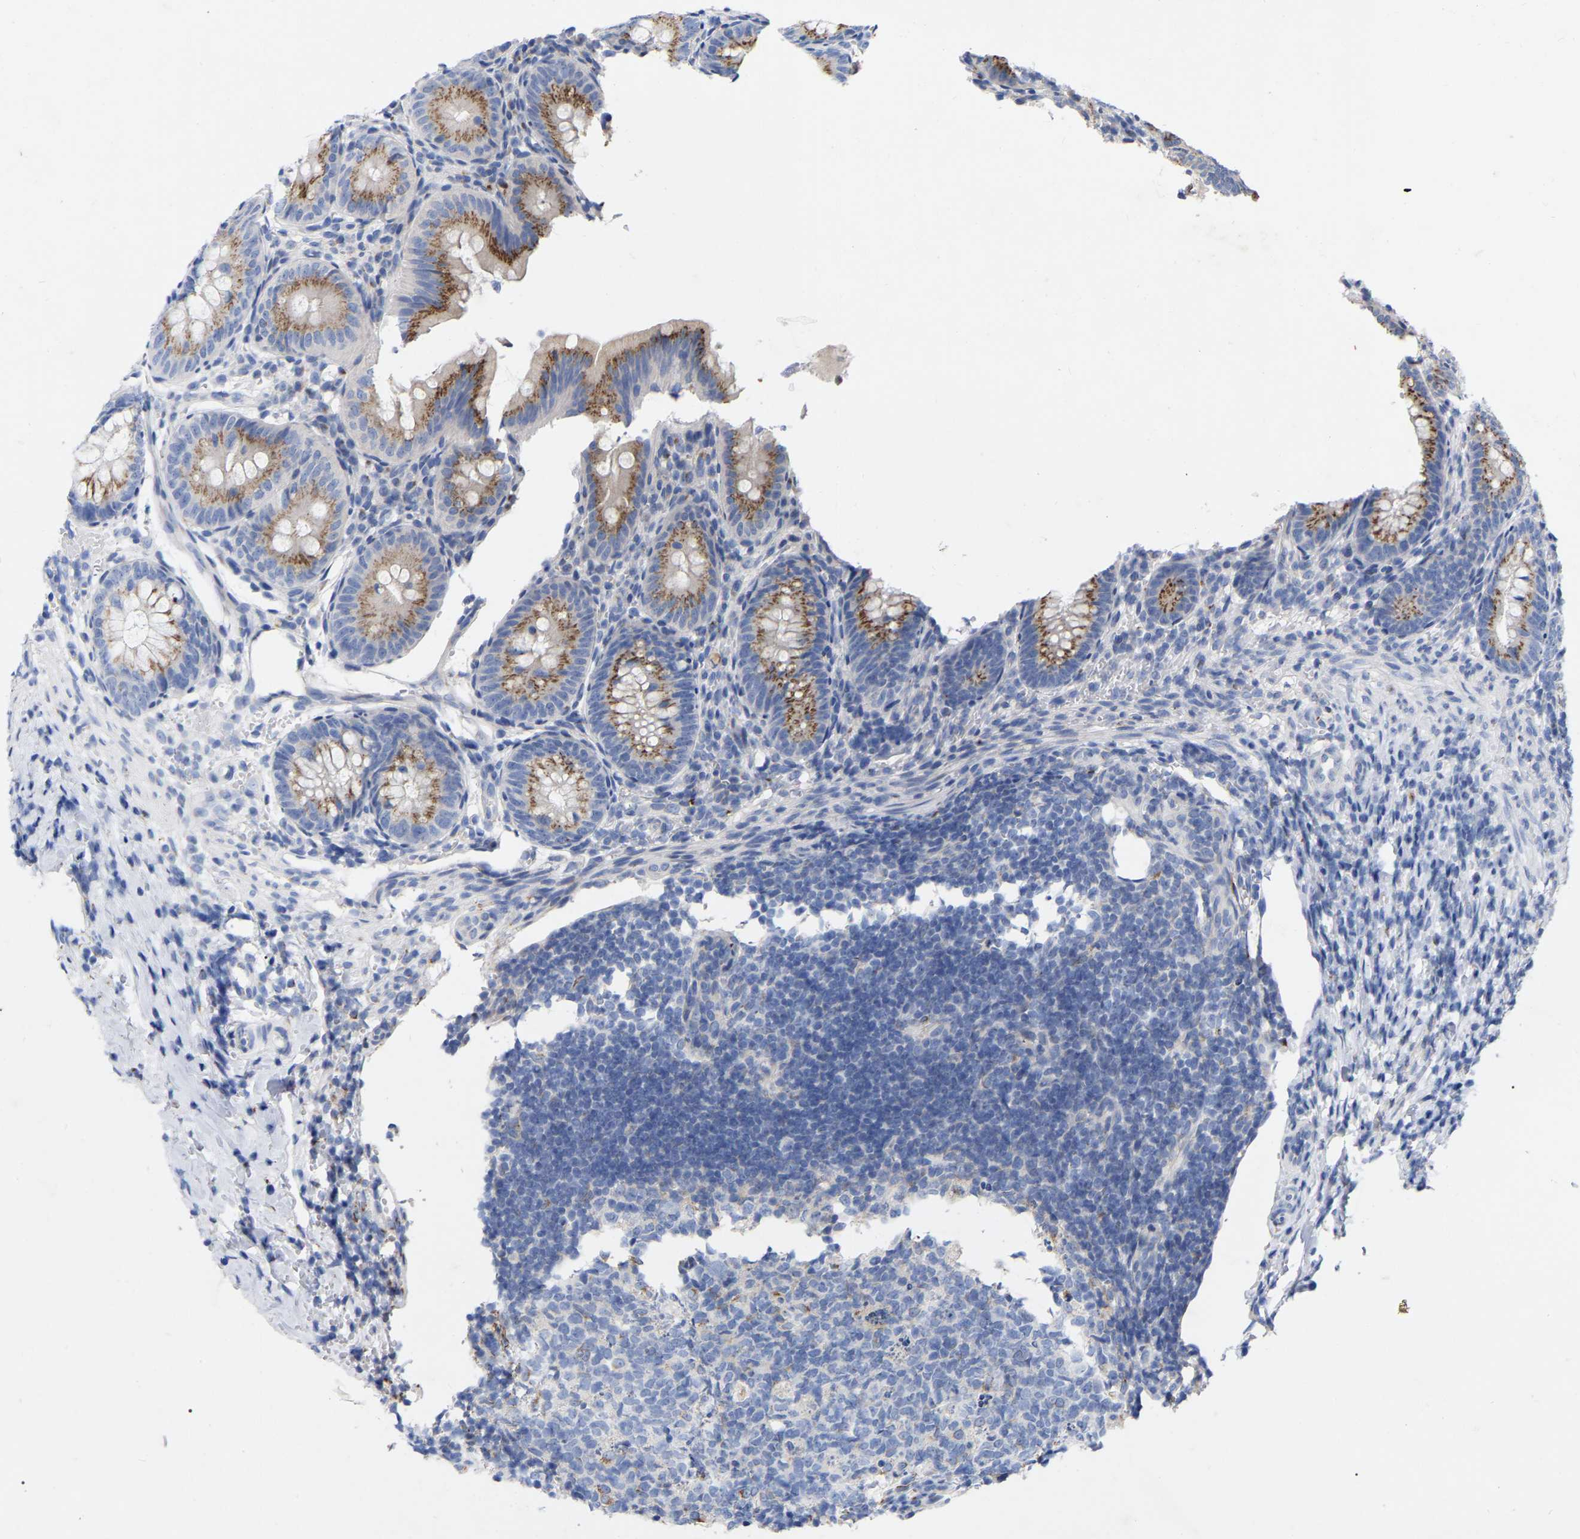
{"staining": {"intensity": "moderate", "quantity": ">75%", "location": "cytoplasmic/membranous"}, "tissue": "appendix", "cell_type": "Glandular cells", "image_type": "normal", "snomed": [{"axis": "morphology", "description": "Normal tissue, NOS"}, {"axis": "topography", "description": "Appendix"}], "caption": "The image reveals immunohistochemical staining of normal appendix. There is moderate cytoplasmic/membranous staining is seen in about >75% of glandular cells.", "gene": "STRIP2", "patient": {"sex": "male", "age": 1}}